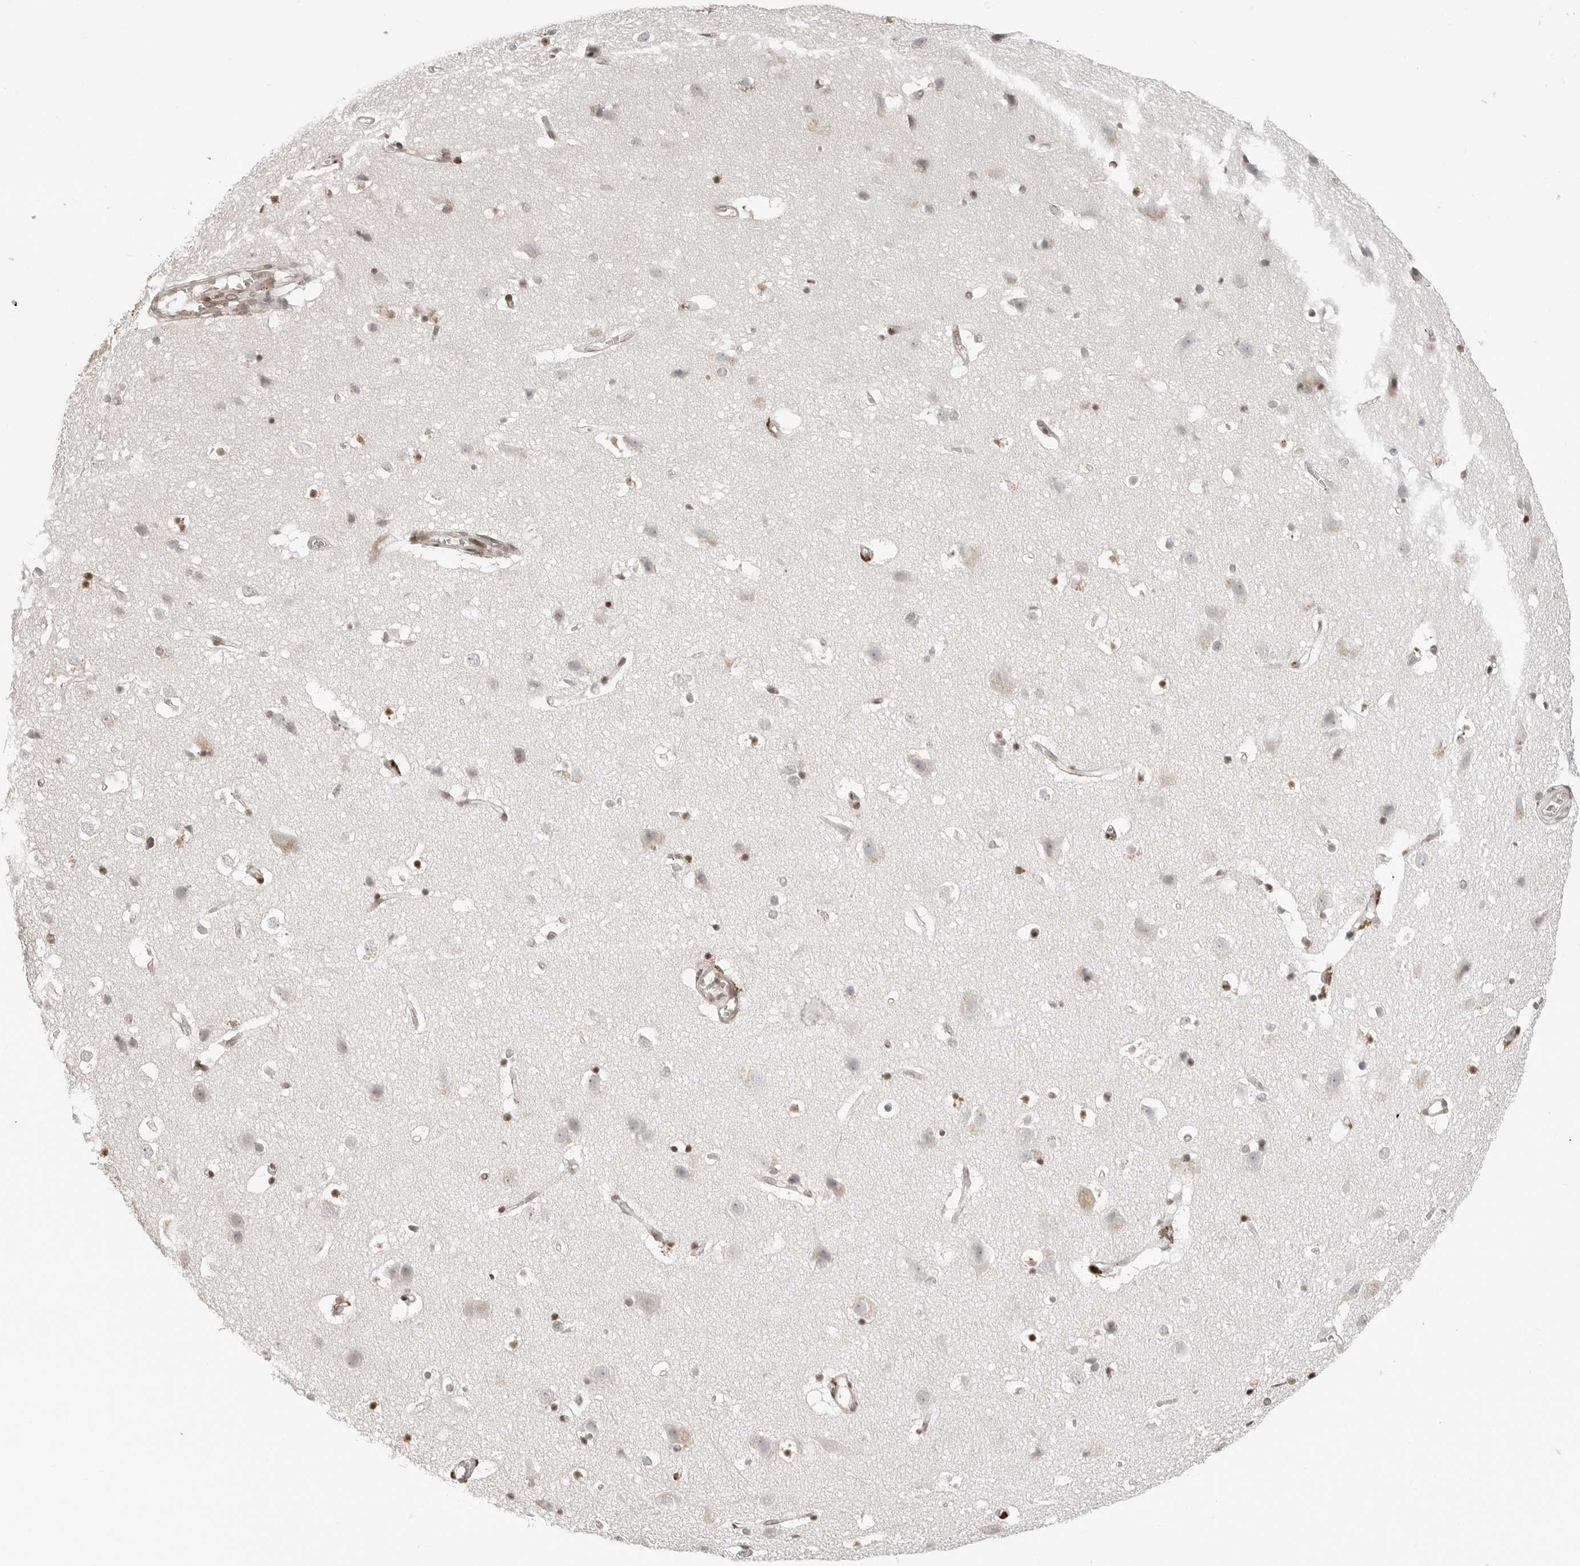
{"staining": {"intensity": "weak", "quantity": ">75%", "location": "nuclear"}, "tissue": "cerebral cortex", "cell_type": "Endothelial cells", "image_type": "normal", "snomed": [{"axis": "morphology", "description": "Normal tissue, NOS"}, {"axis": "topography", "description": "Cerebral cortex"}], "caption": "IHC staining of unremarkable cerebral cortex, which displays low levels of weak nuclear expression in approximately >75% of endothelial cells indicating weak nuclear protein staining. The staining was performed using DAB (brown) for protein detection and nuclei were counterstained in hematoxylin (blue).", "gene": "C8orf33", "patient": {"sex": "male", "age": 54}}